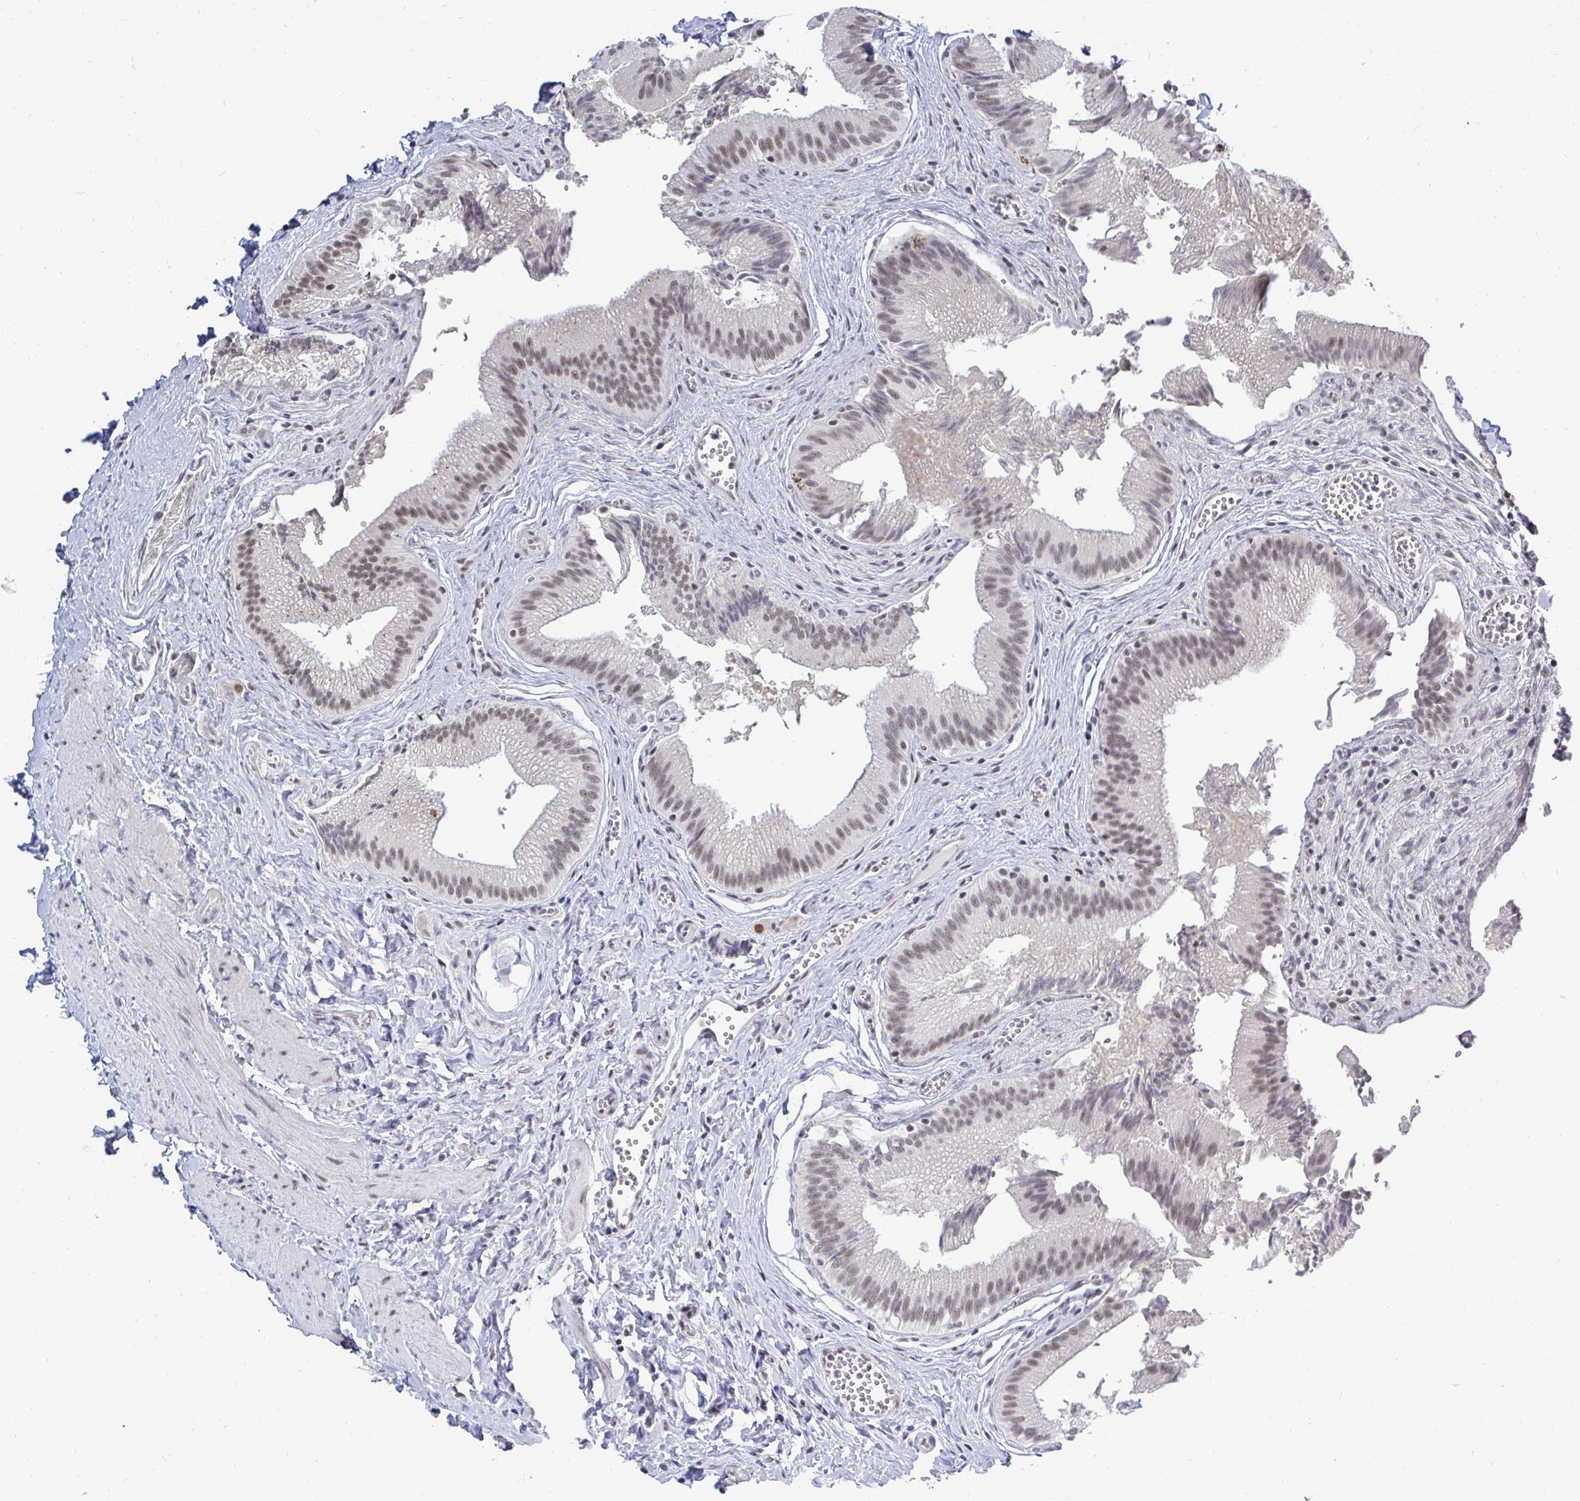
{"staining": {"intensity": "weak", "quantity": ">75%", "location": "nuclear"}, "tissue": "gallbladder", "cell_type": "Glandular cells", "image_type": "normal", "snomed": [{"axis": "morphology", "description": "Normal tissue, NOS"}, {"axis": "topography", "description": "Gallbladder"}], "caption": "A brown stain labels weak nuclear expression of a protein in glandular cells of normal human gallbladder.", "gene": "TRIP12", "patient": {"sex": "male", "age": 17}}